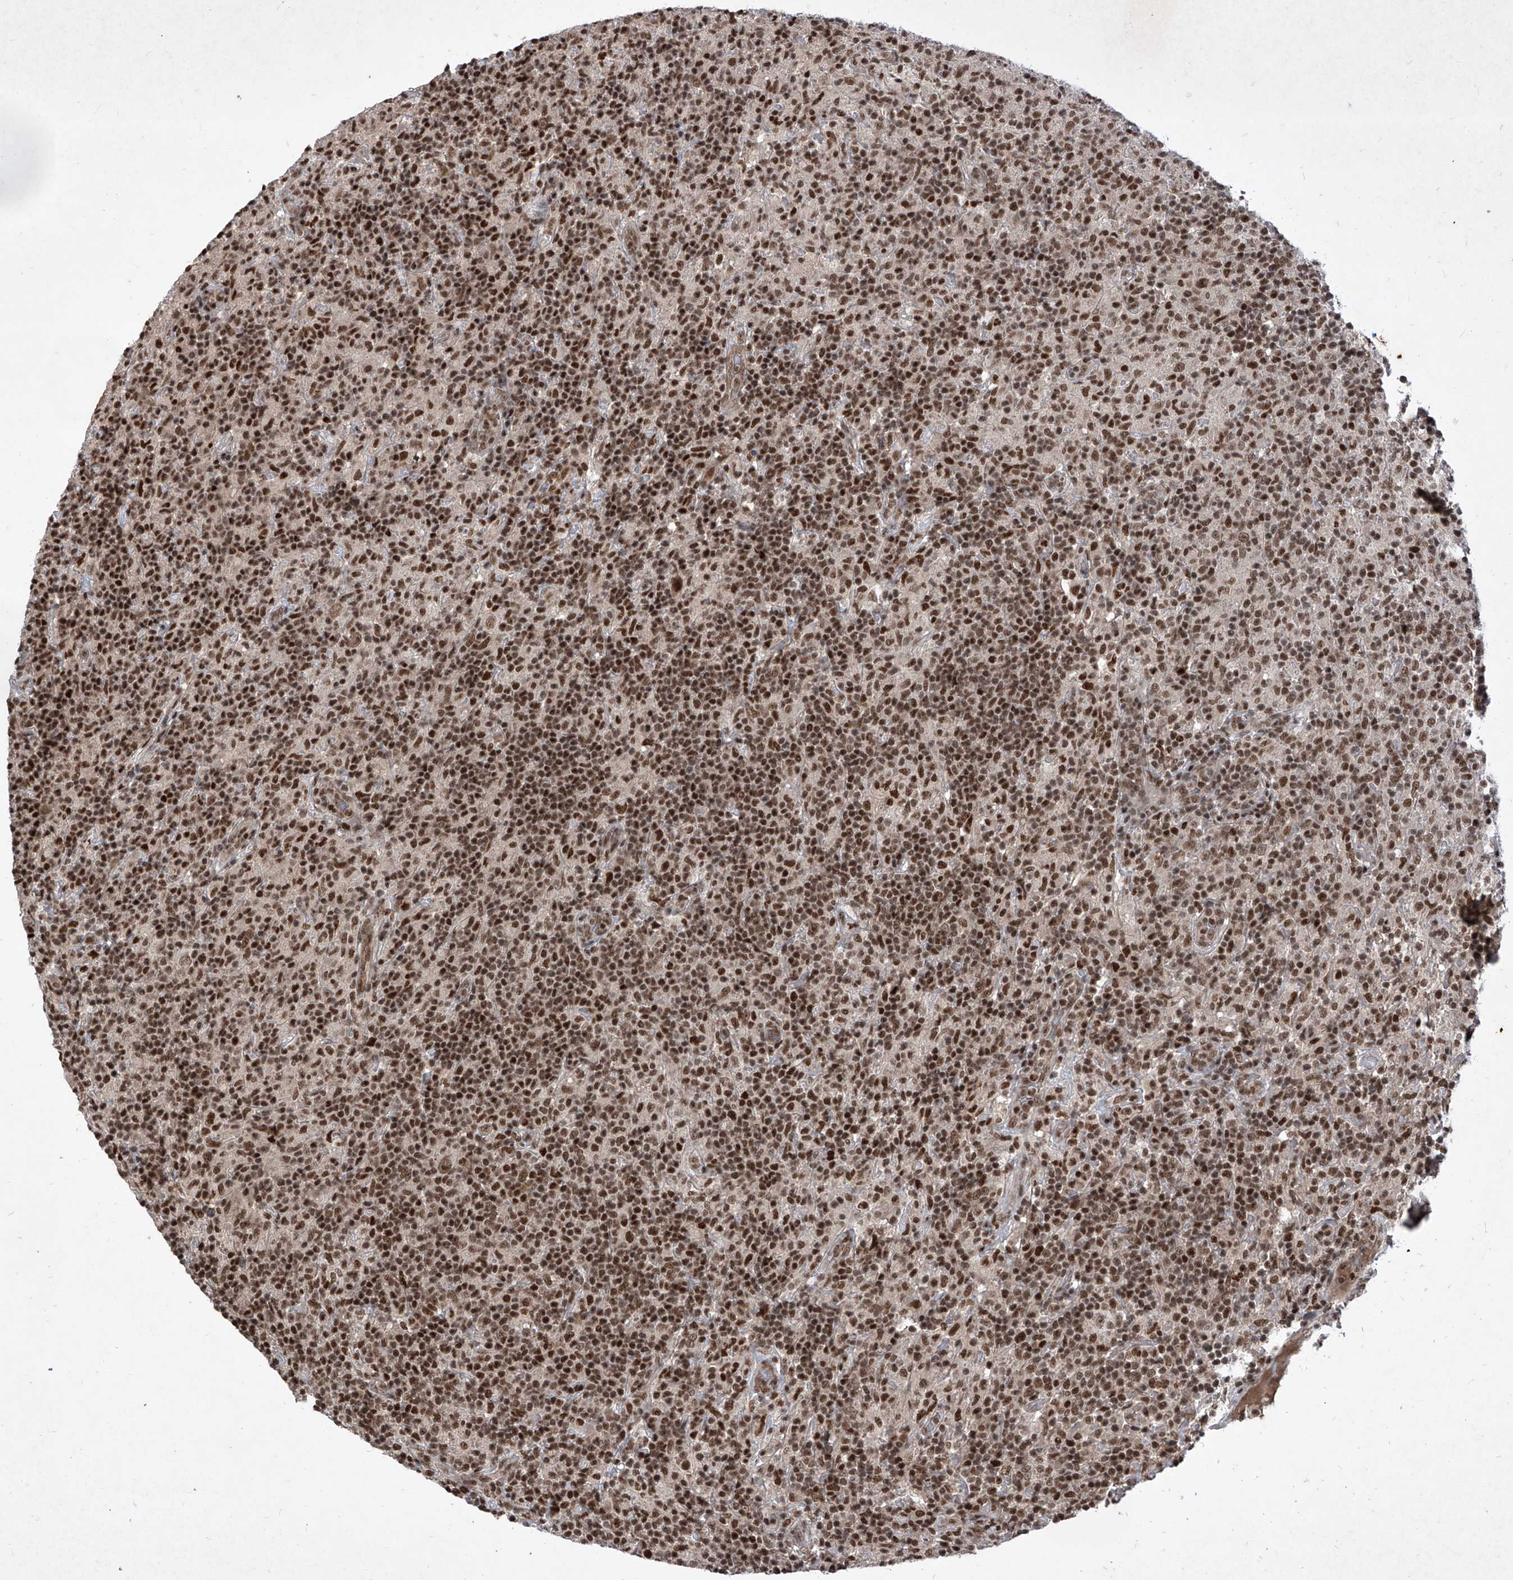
{"staining": {"intensity": "moderate", "quantity": ">75%", "location": "nuclear"}, "tissue": "lymphoma", "cell_type": "Tumor cells", "image_type": "cancer", "snomed": [{"axis": "morphology", "description": "Hodgkin's disease, NOS"}, {"axis": "topography", "description": "Lymph node"}], "caption": "Protein positivity by IHC shows moderate nuclear expression in about >75% of tumor cells in Hodgkin's disease. Nuclei are stained in blue.", "gene": "IRF2", "patient": {"sex": "male", "age": 70}}